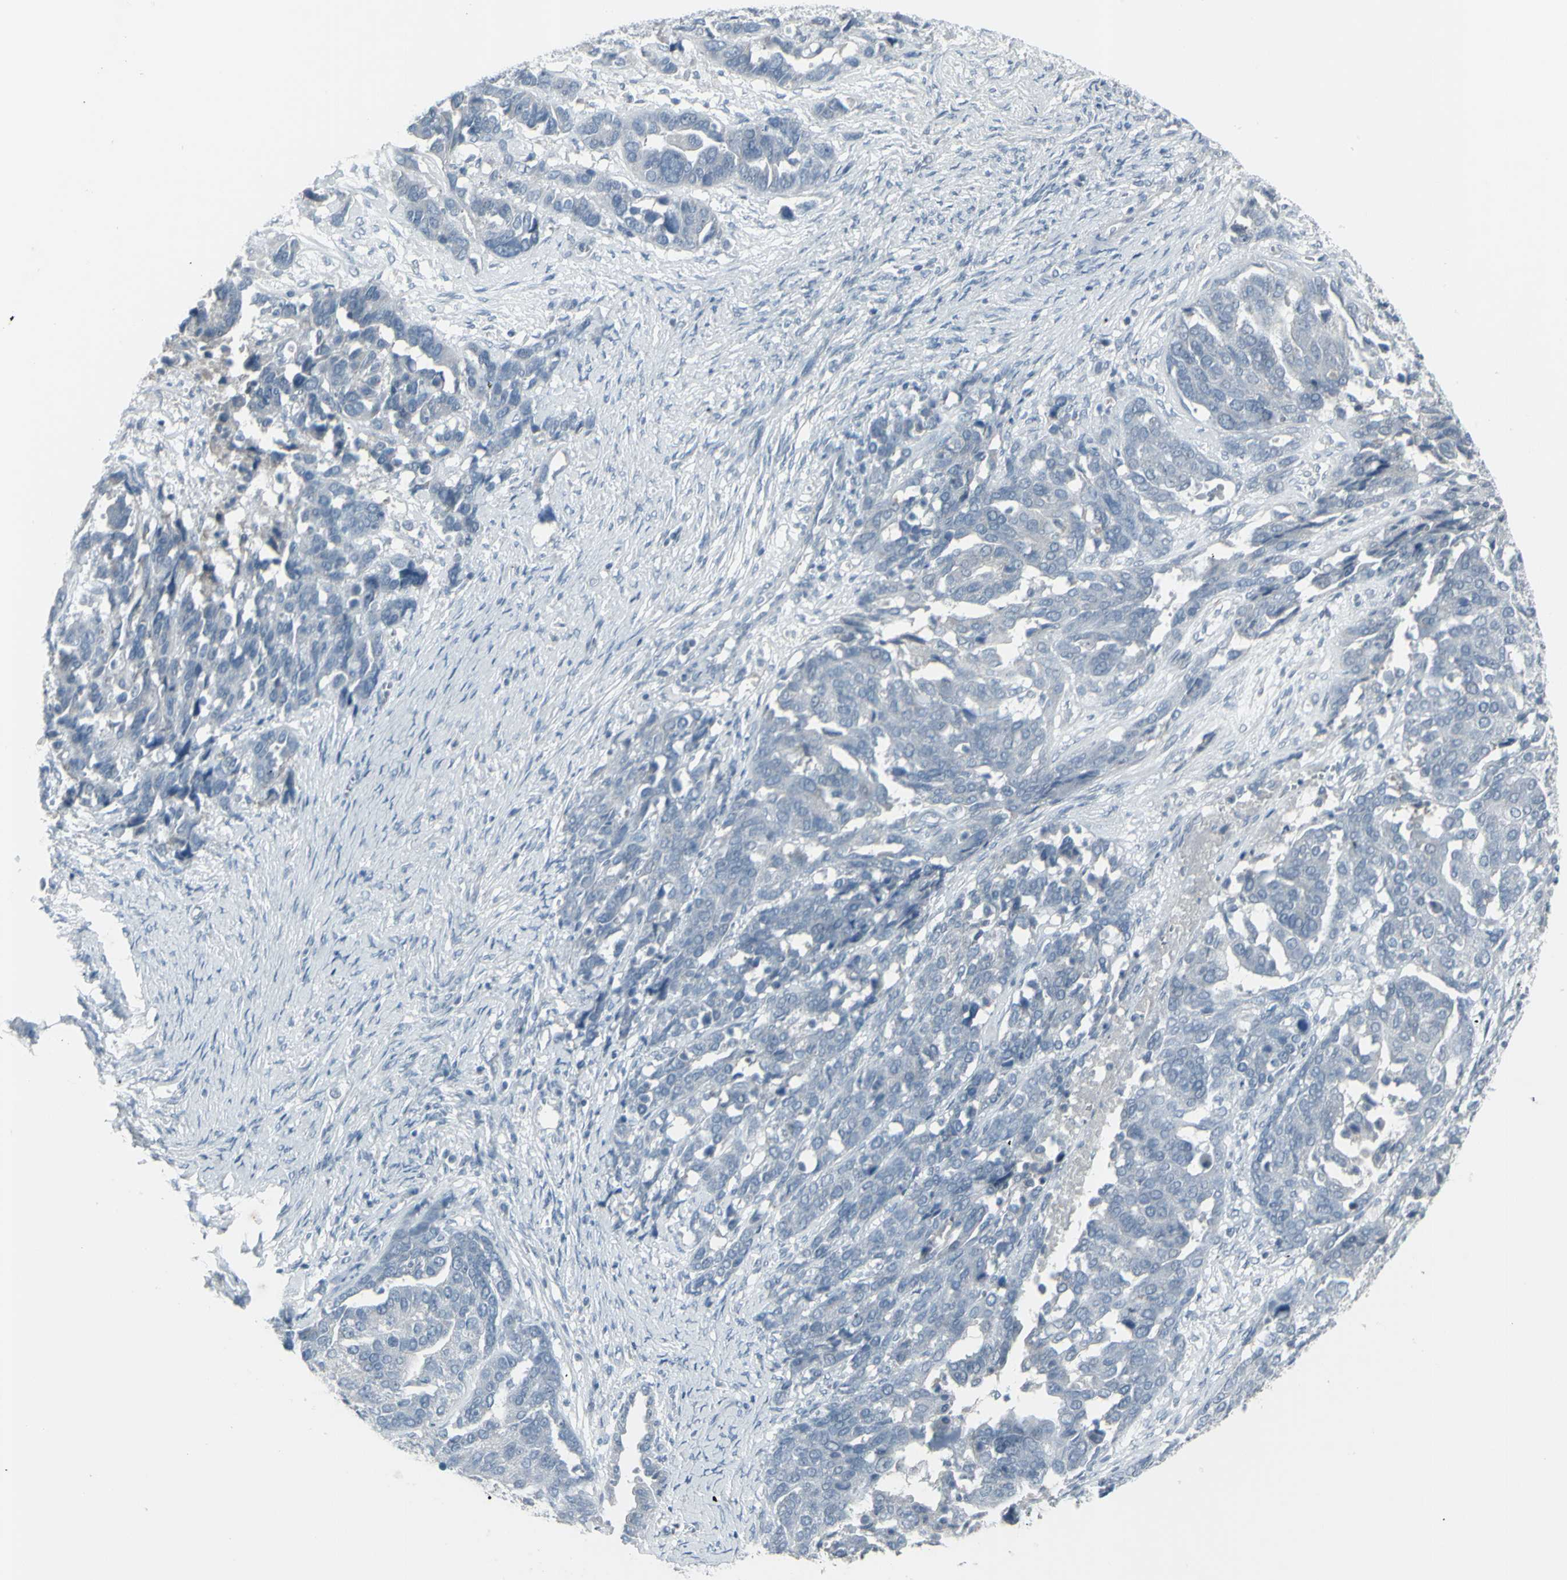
{"staining": {"intensity": "negative", "quantity": "none", "location": "none"}, "tissue": "ovarian cancer", "cell_type": "Tumor cells", "image_type": "cancer", "snomed": [{"axis": "morphology", "description": "Cystadenocarcinoma, serous, NOS"}, {"axis": "topography", "description": "Ovary"}], "caption": "Ovarian cancer was stained to show a protein in brown. There is no significant expression in tumor cells.", "gene": "RAB3A", "patient": {"sex": "female", "age": 44}}